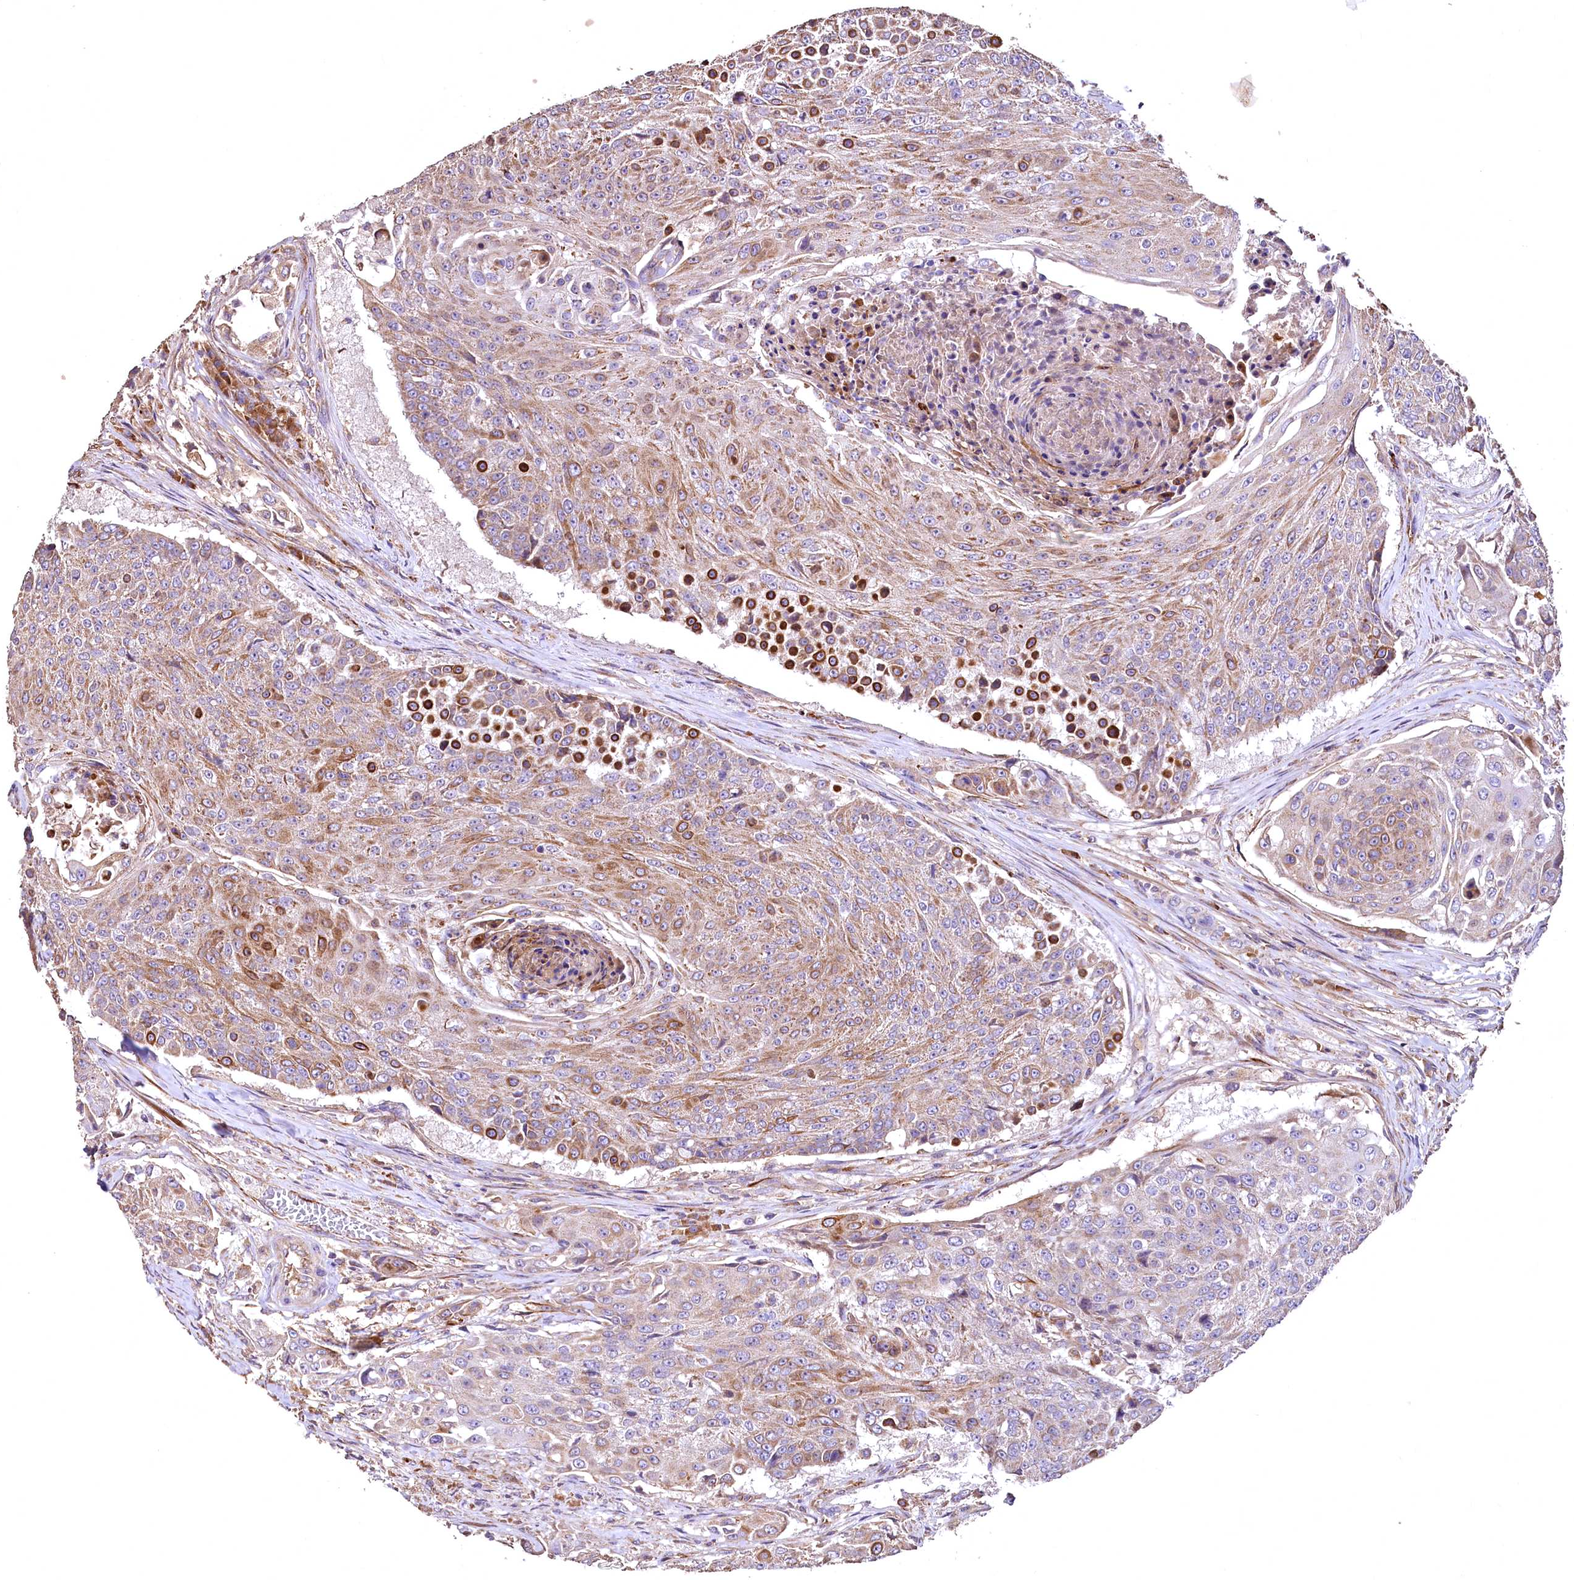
{"staining": {"intensity": "moderate", "quantity": "25%-75%", "location": "cytoplasmic/membranous"}, "tissue": "urothelial cancer", "cell_type": "Tumor cells", "image_type": "cancer", "snomed": [{"axis": "morphology", "description": "Urothelial carcinoma, High grade"}, {"axis": "topography", "description": "Urinary bladder"}], "caption": "Urothelial cancer tissue demonstrates moderate cytoplasmic/membranous staining in about 25%-75% of tumor cells, visualized by immunohistochemistry. (brown staining indicates protein expression, while blue staining denotes nuclei).", "gene": "RASSF1", "patient": {"sex": "female", "age": 63}}